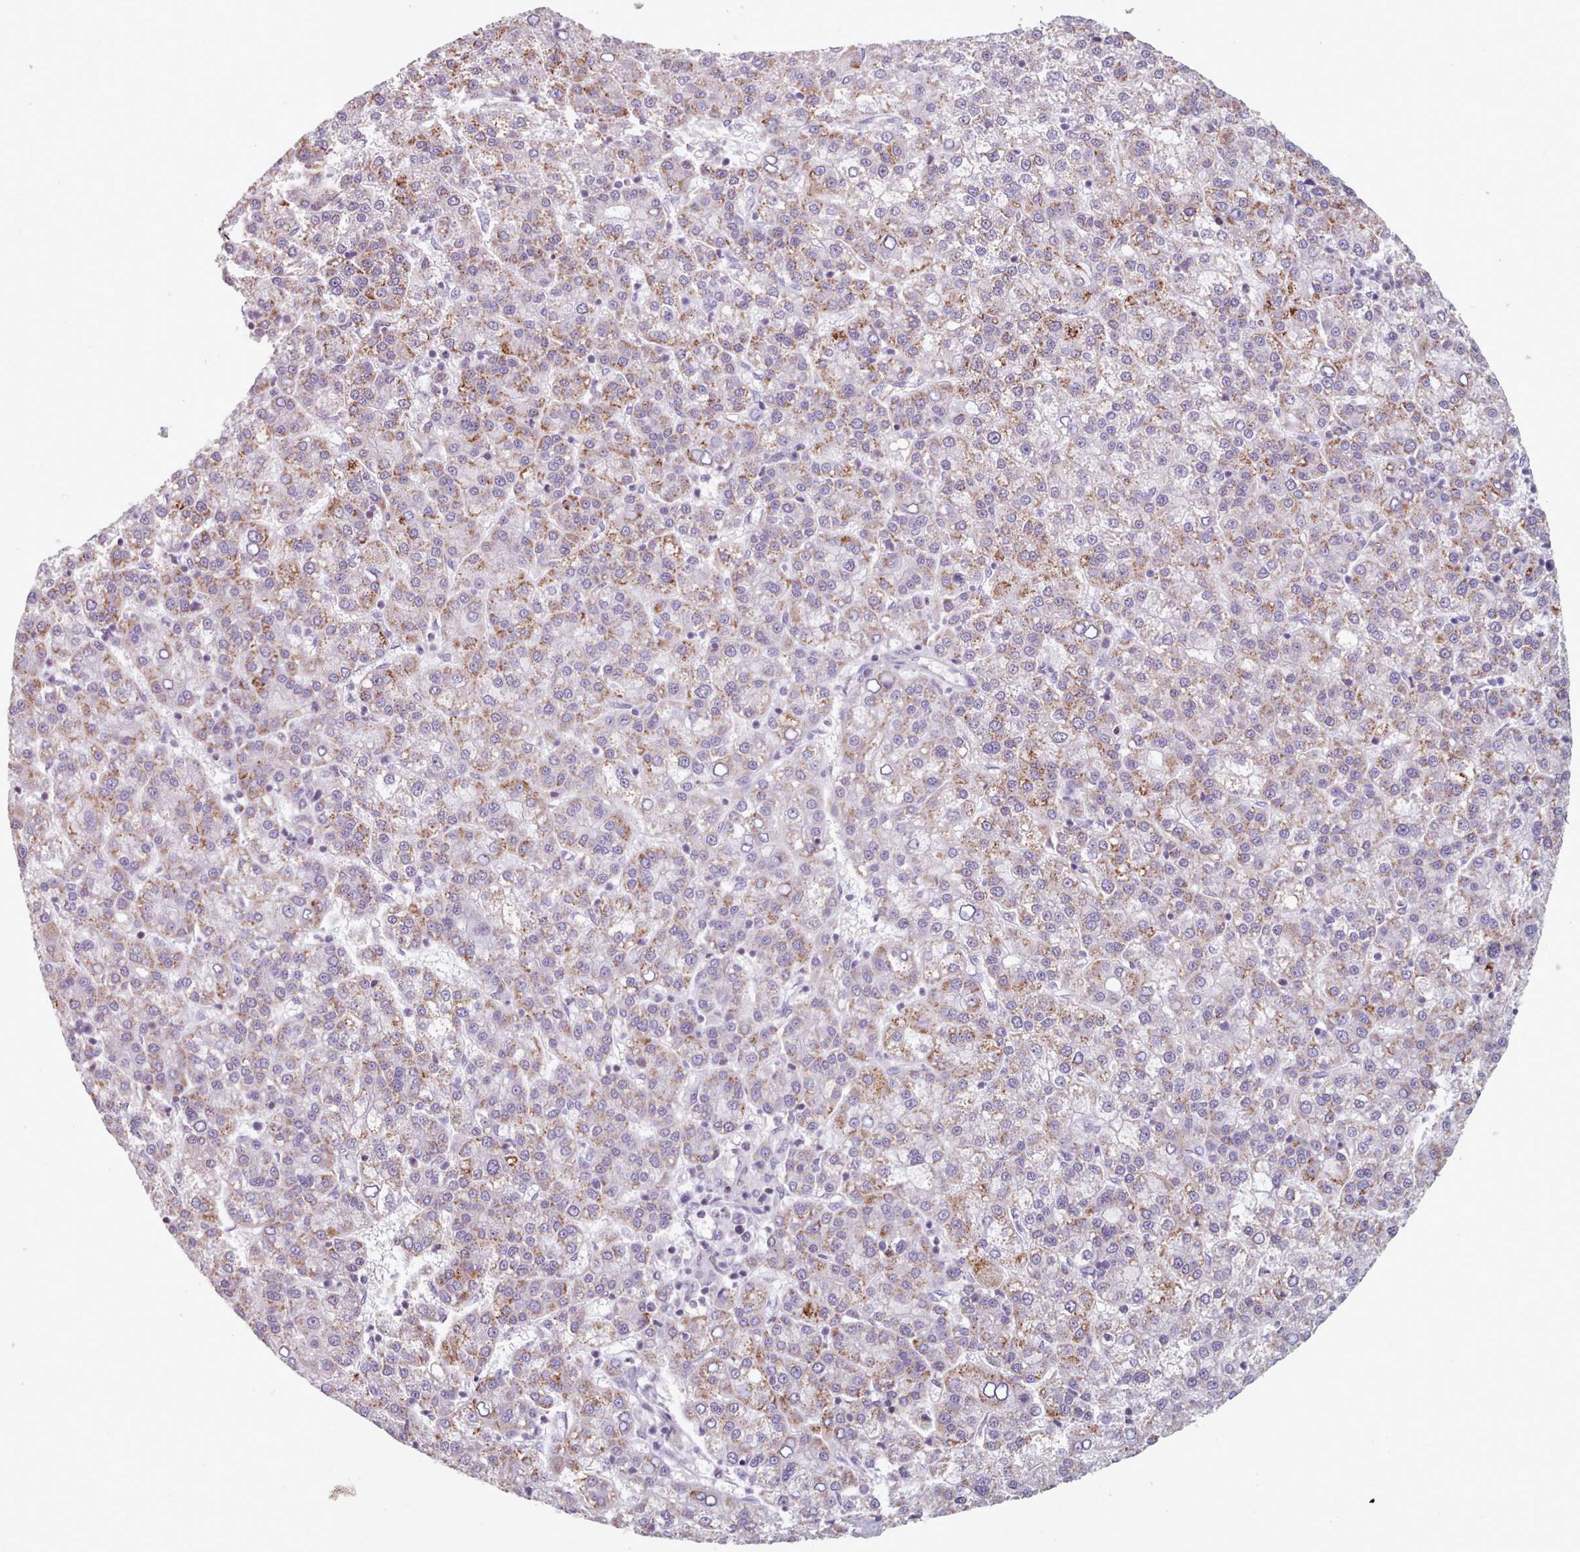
{"staining": {"intensity": "moderate", "quantity": "25%-75%", "location": "cytoplasmic/membranous"}, "tissue": "liver cancer", "cell_type": "Tumor cells", "image_type": "cancer", "snomed": [{"axis": "morphology", "description": "Carcinoma, Hepatocellular, NOS"}, {"axis": "topography", "description": "Liver"}], "caption": "Tumor cells show medium levels of moderate cytoplasmic/membranous staining in about 25%-75% of cells in liver cancer.", "gene": "FAM170B", "patient": {"sex": "female", "age": 58}}